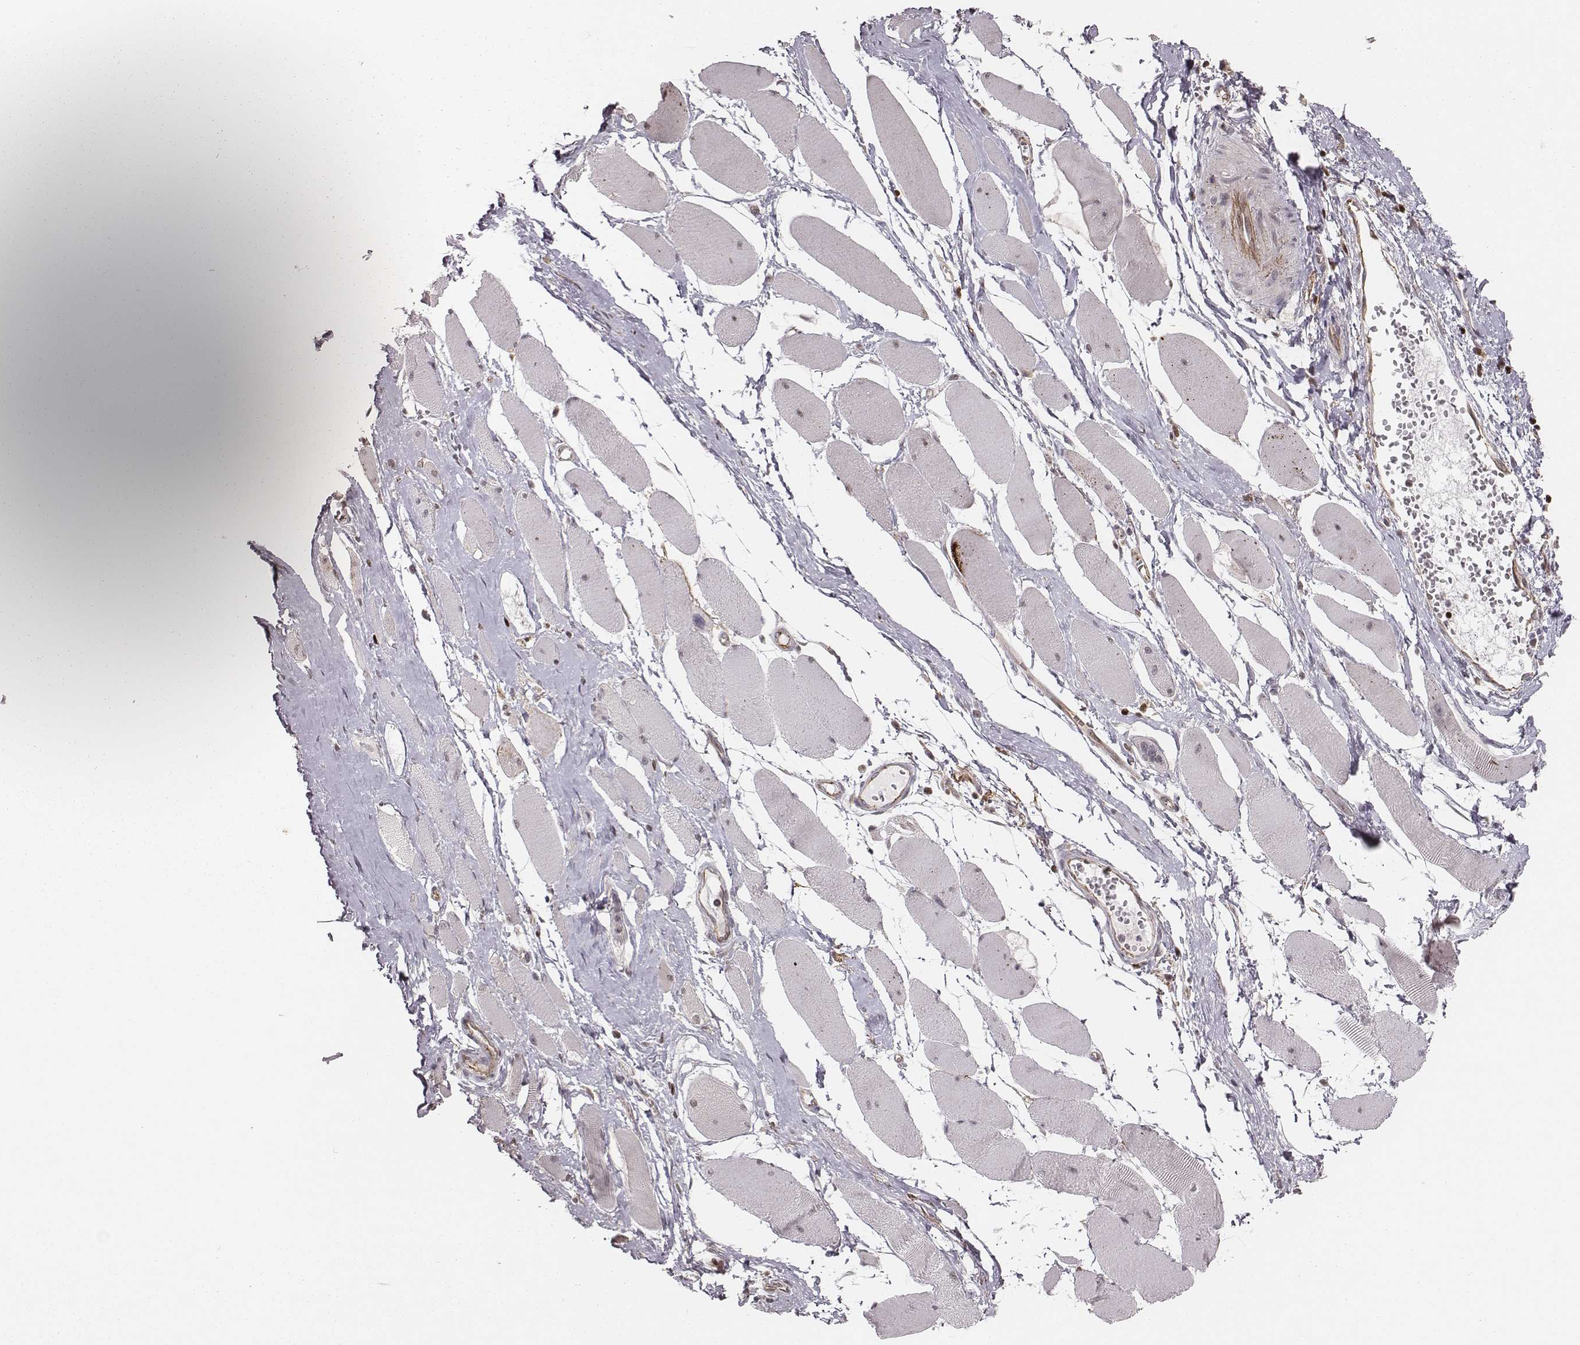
{"staining": {"intensity": "negative", "quantity": "none", "location": "none"}, "tissue": "skeletal muscle", "cell_type": "Myocytes", "image_type": "normal", "snomed": [{"axis": "morphology", "description": "Normal tissue, NOS"}, {"axis": "topography", "description": "Skeletal muscle"}], "caption": "Image shows no protein staining in myocytes of unremarkable skeletal muscle.", "gene": "WDR59", "patient": {"sex": "female", "age": 75}}